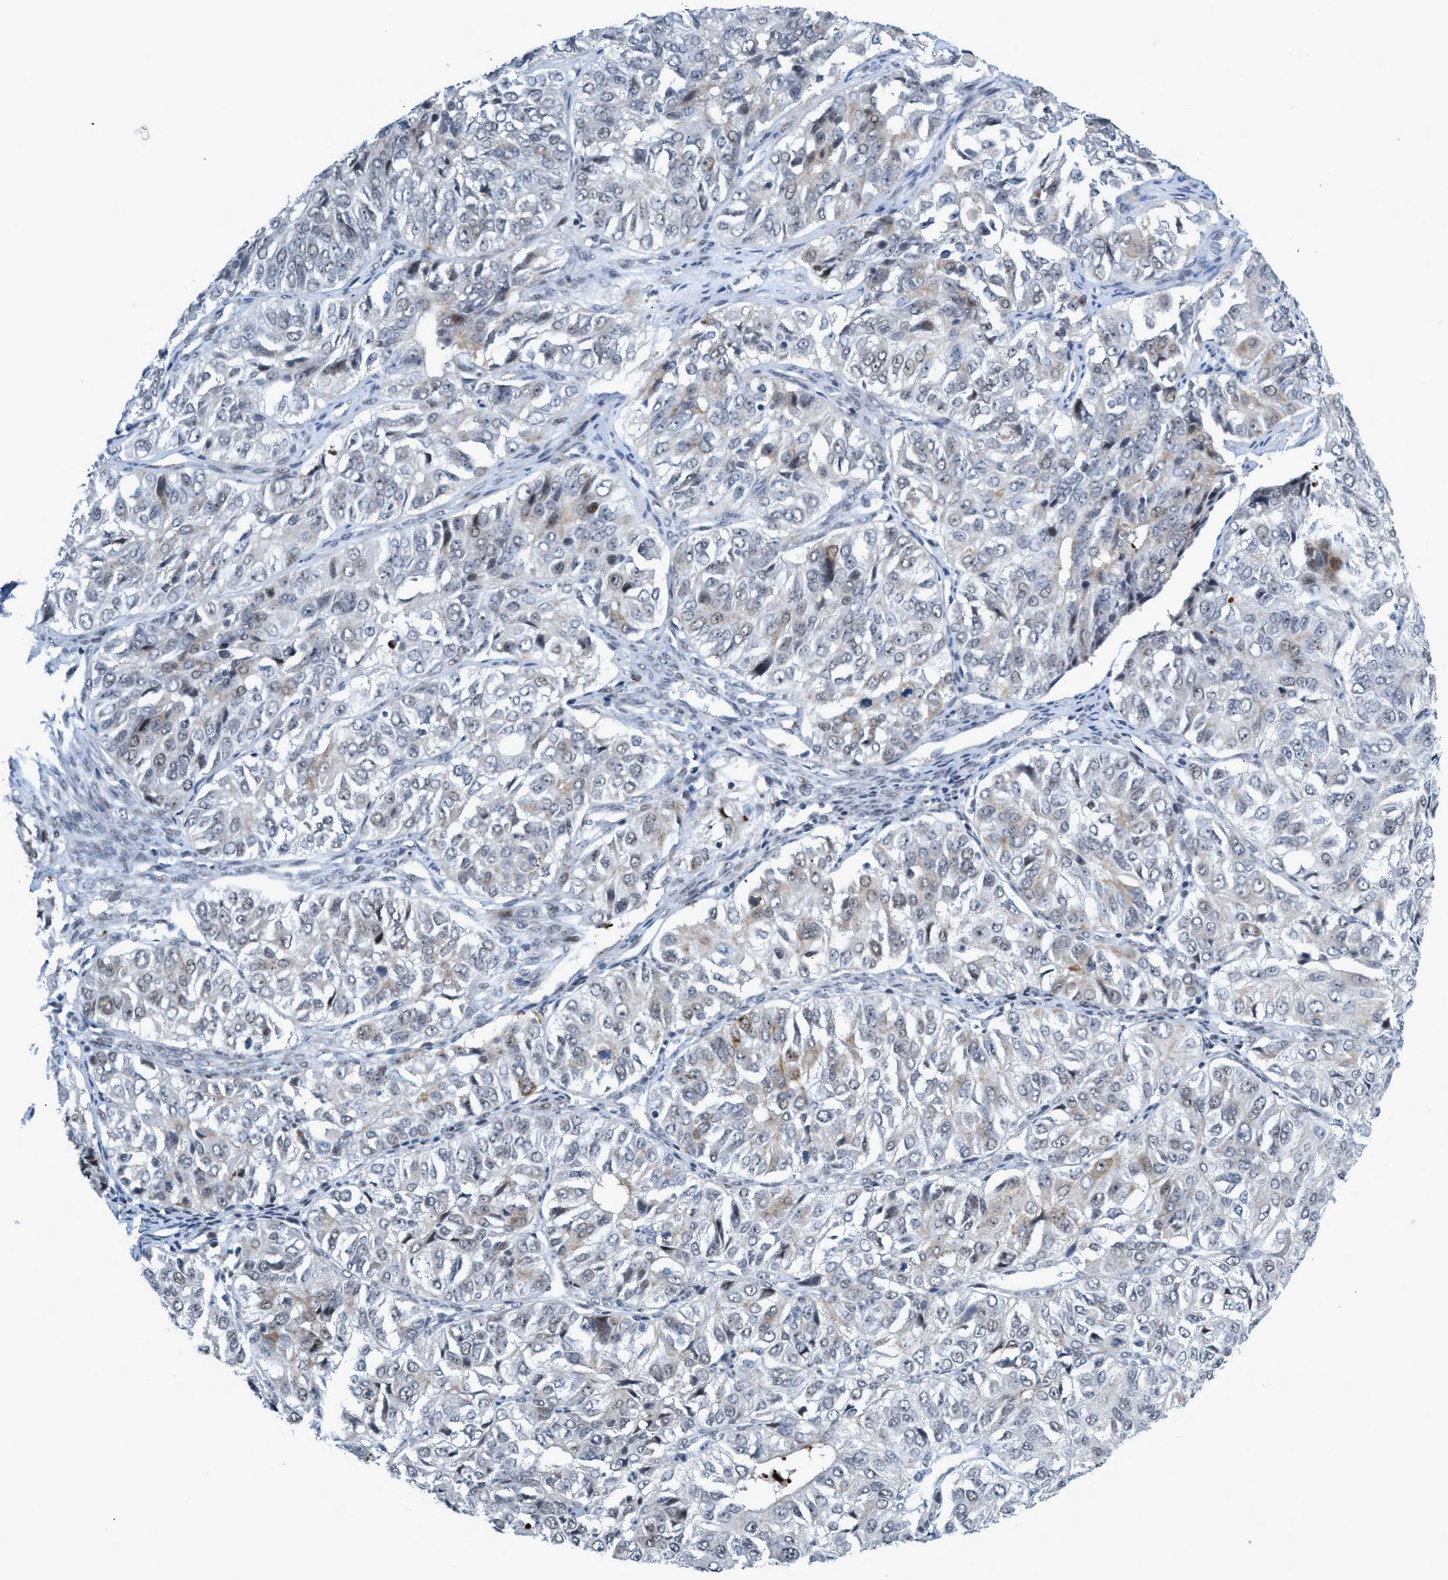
{"staining": {"intensity": "weak", "quantity": "<25%", "location": "cytoplasmic/membranous,nuclear"}, "tissue": "ovarian cancer", "cell_type": "Tumor cells", "image_type": "cancer", "snomed": [{"axis": "morphology", "description": "Carcinoma, endometroid"}, {"axis": "topography", "description": "Ovary"}], "caption": "The immunohistochemistry (IHC) image has no significant expression in tumor cells of ovarian cancer tissue.", "gene": "CWC27", "patient": {"sex": "female", "age": 51}}